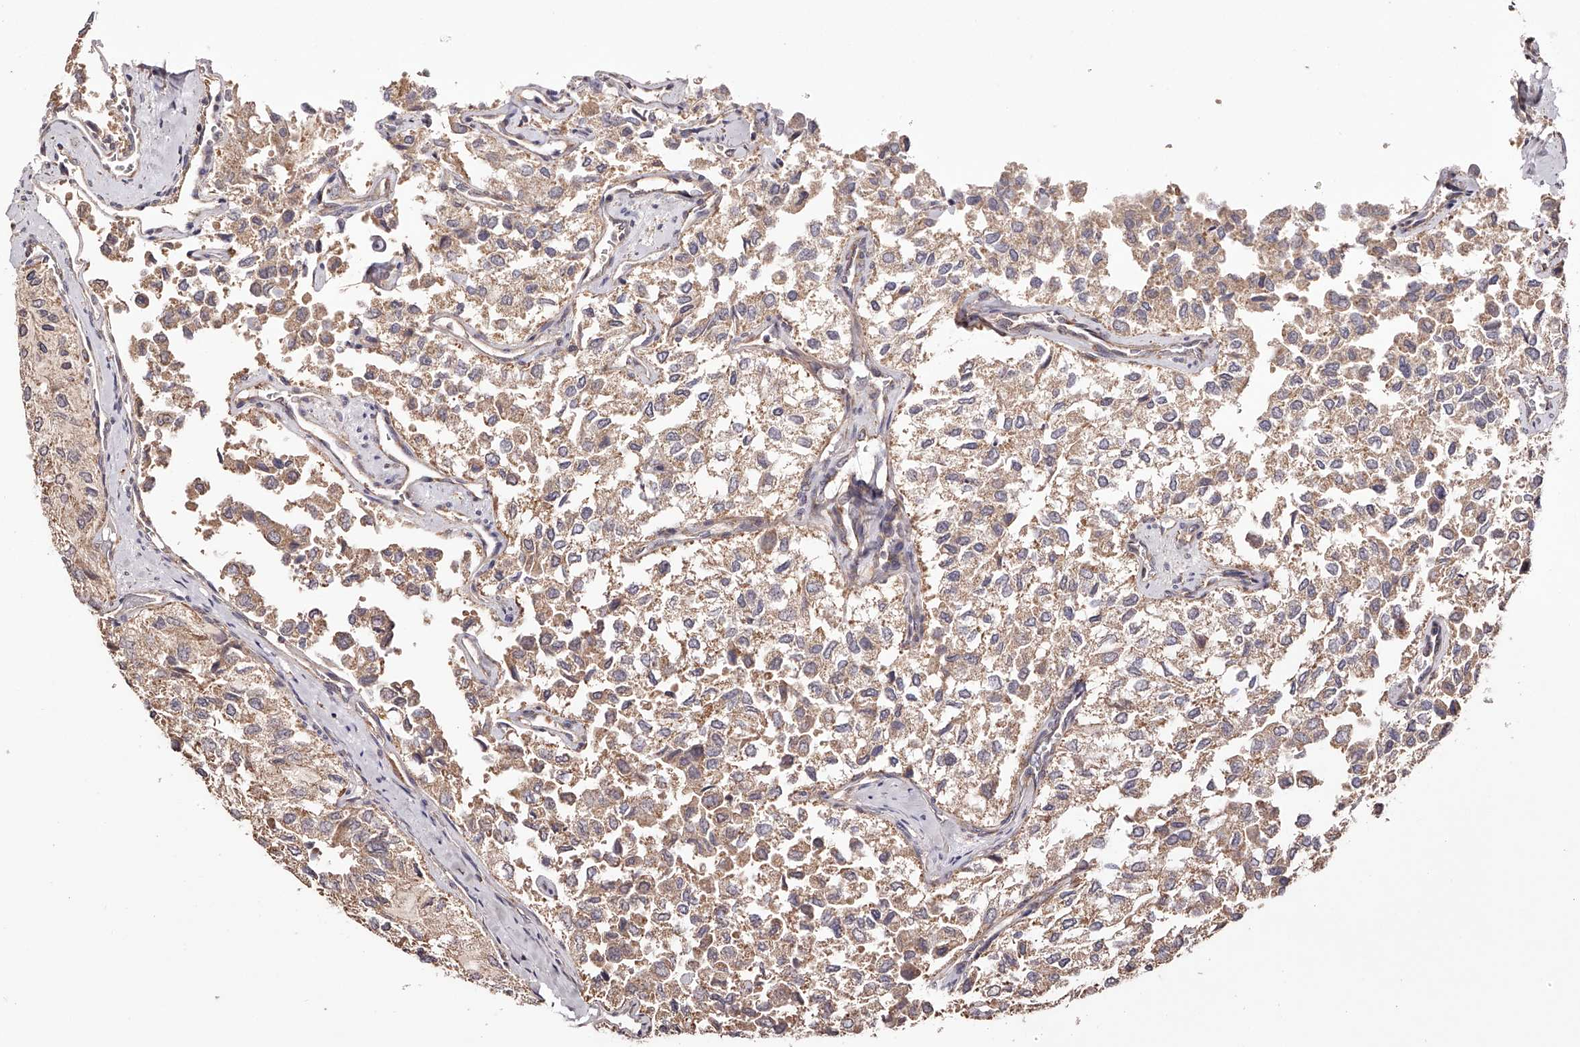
{"staining": {"intensity": "moderate", "quantity": "25%-75%", "location": "cytoplasmic/membranous"}, "tissue": "thyroid cancer", "cell_type": "Tumor cells", "image_type": "cancer", "snomed": [{"axis": "morphology", "description": "Follicular adenoma carcinoma, NOS"}, {"axis": "topography", "description": "Thyroid gland"}], "caption": "Moderate cytoplasmic/membranous protein positivity is identified in approximately 25%-75% of tumor cells in thyroid cancer.", "gene": "USP21", "patient": {"sex": "male", "age": 75}}